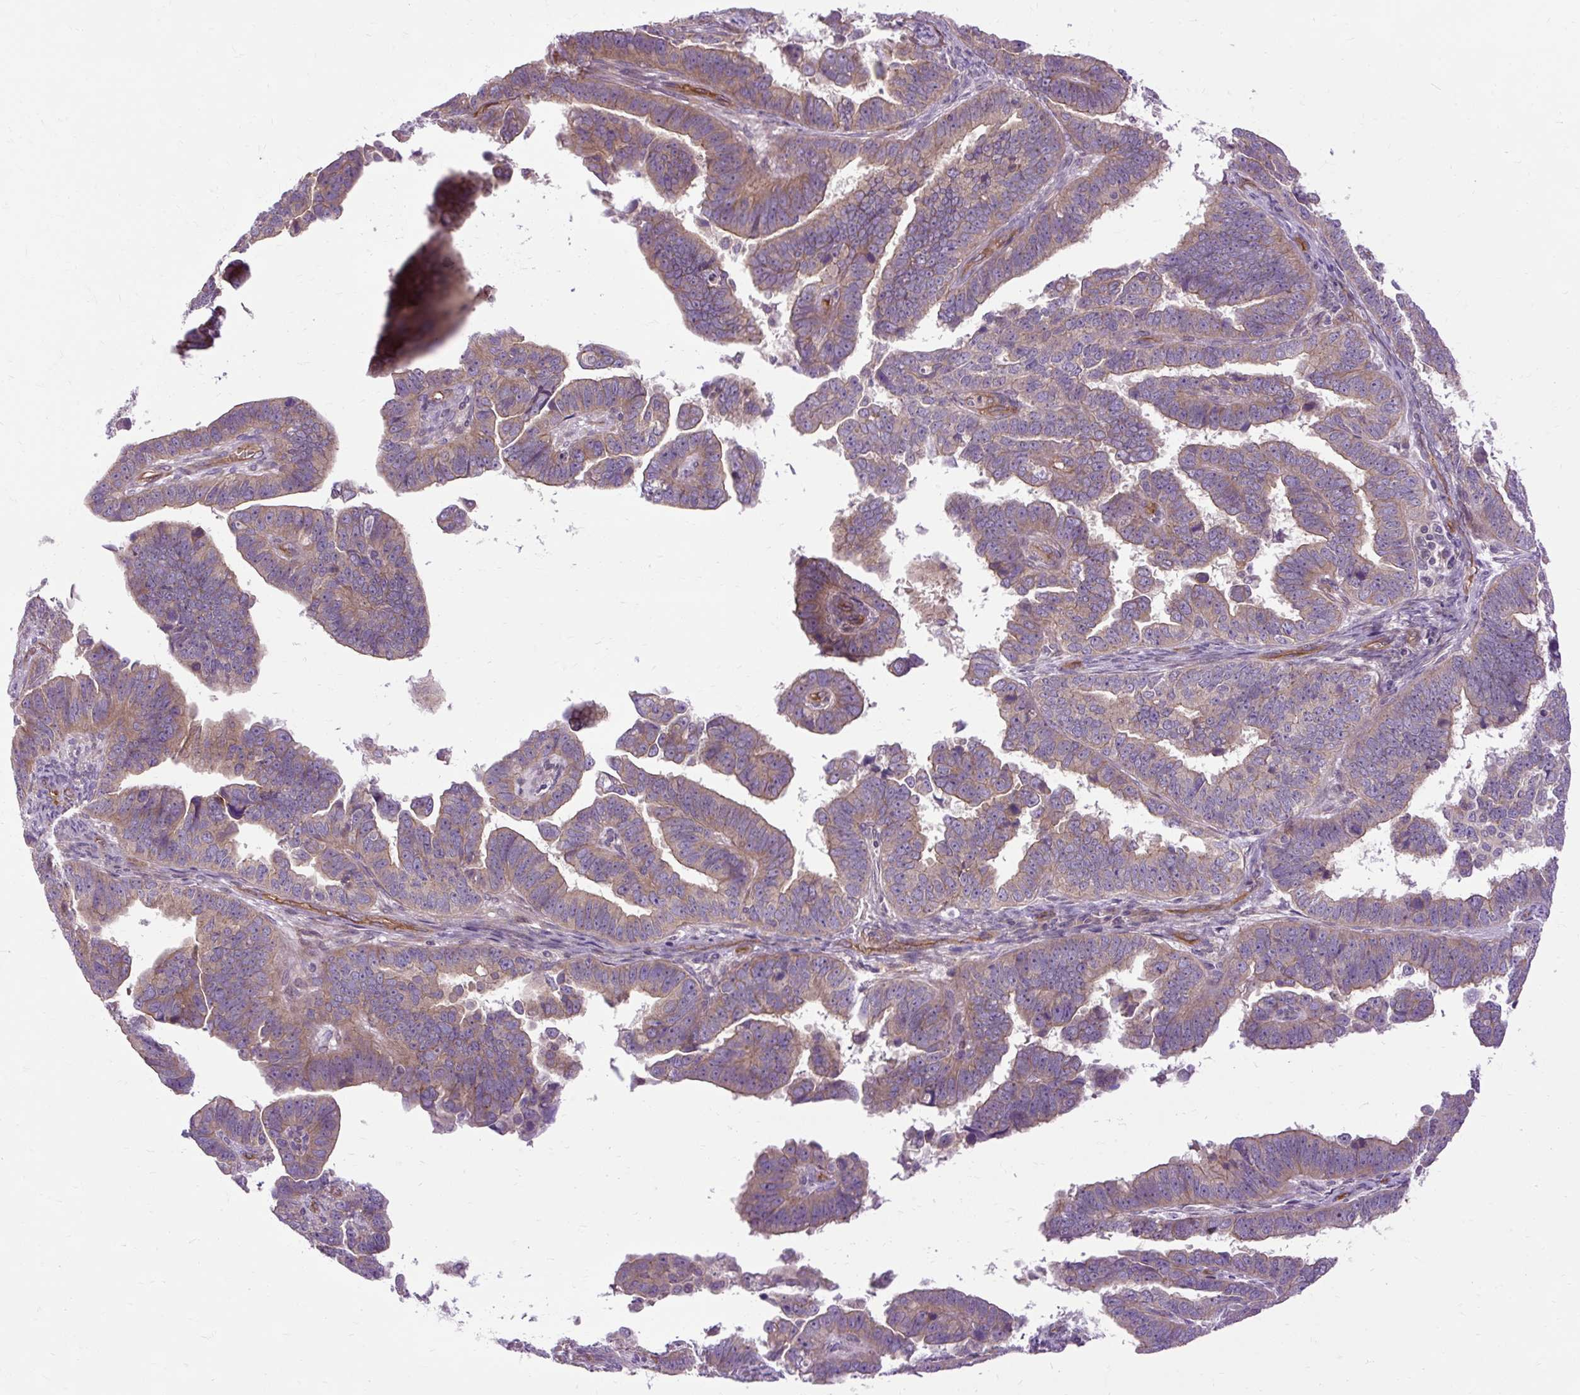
{"staining": {"intensity": "weak", "quantity": "25%-75%", "location": "cytoplasmic/membranous"}, "tissue": "endometrial cancer", "cell_type": "Tumor cells", "image_type": "cancer", "snomed": [{"axis": "morphology", "description": "Adenocarcinoma, NOS"}, {"axis": "topography", "description": "Endometrium"}], "caption": "A brown stain highlights weak cytoplasmic/membranous positivity of a protein in adenocarcinoma (endometrial) tumor cells.", "gene": "CCDC93", "patient": {"sex": "female", "age": 75}}